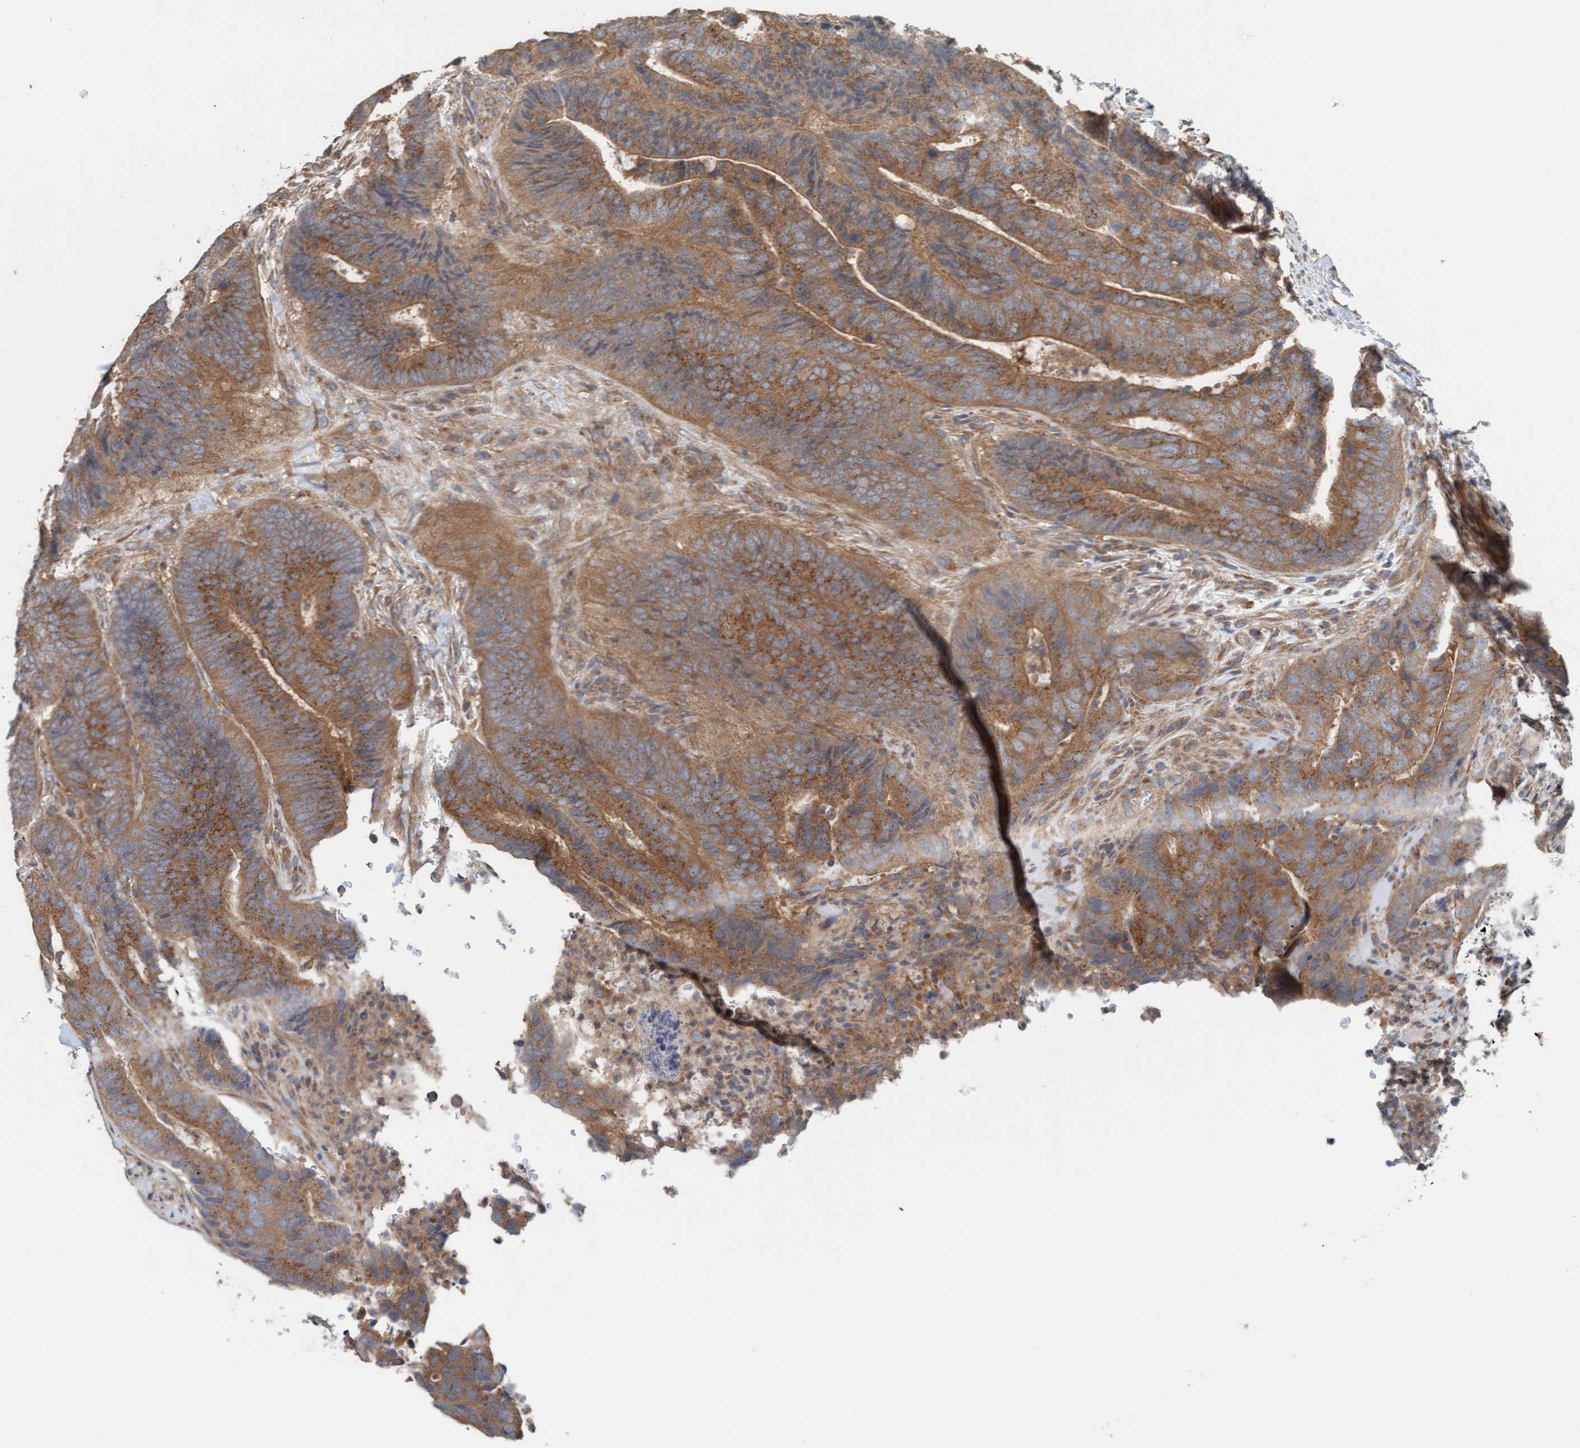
{"staining": {"intensity": "moderate", "quantity": ">75%", "location": "cytoplasmic/membranous"}, "tissue": "colorectal cancer", "cell_type": "Tumor cells", "image_type": "cancer", "snomed": [{"axis": "morphology", "description": "Adenocarcinoma, NOS"}, {"axis": "topography", "description": "Colon"}], "caption": "The immunohistochemical stain labels moderate cytoplasmic/membranous staining in tumor cells of adenocarcinoma (colorectal) tissue.", "gene": "UBAP1", "patient": {"sex": "male", "age": 56}}